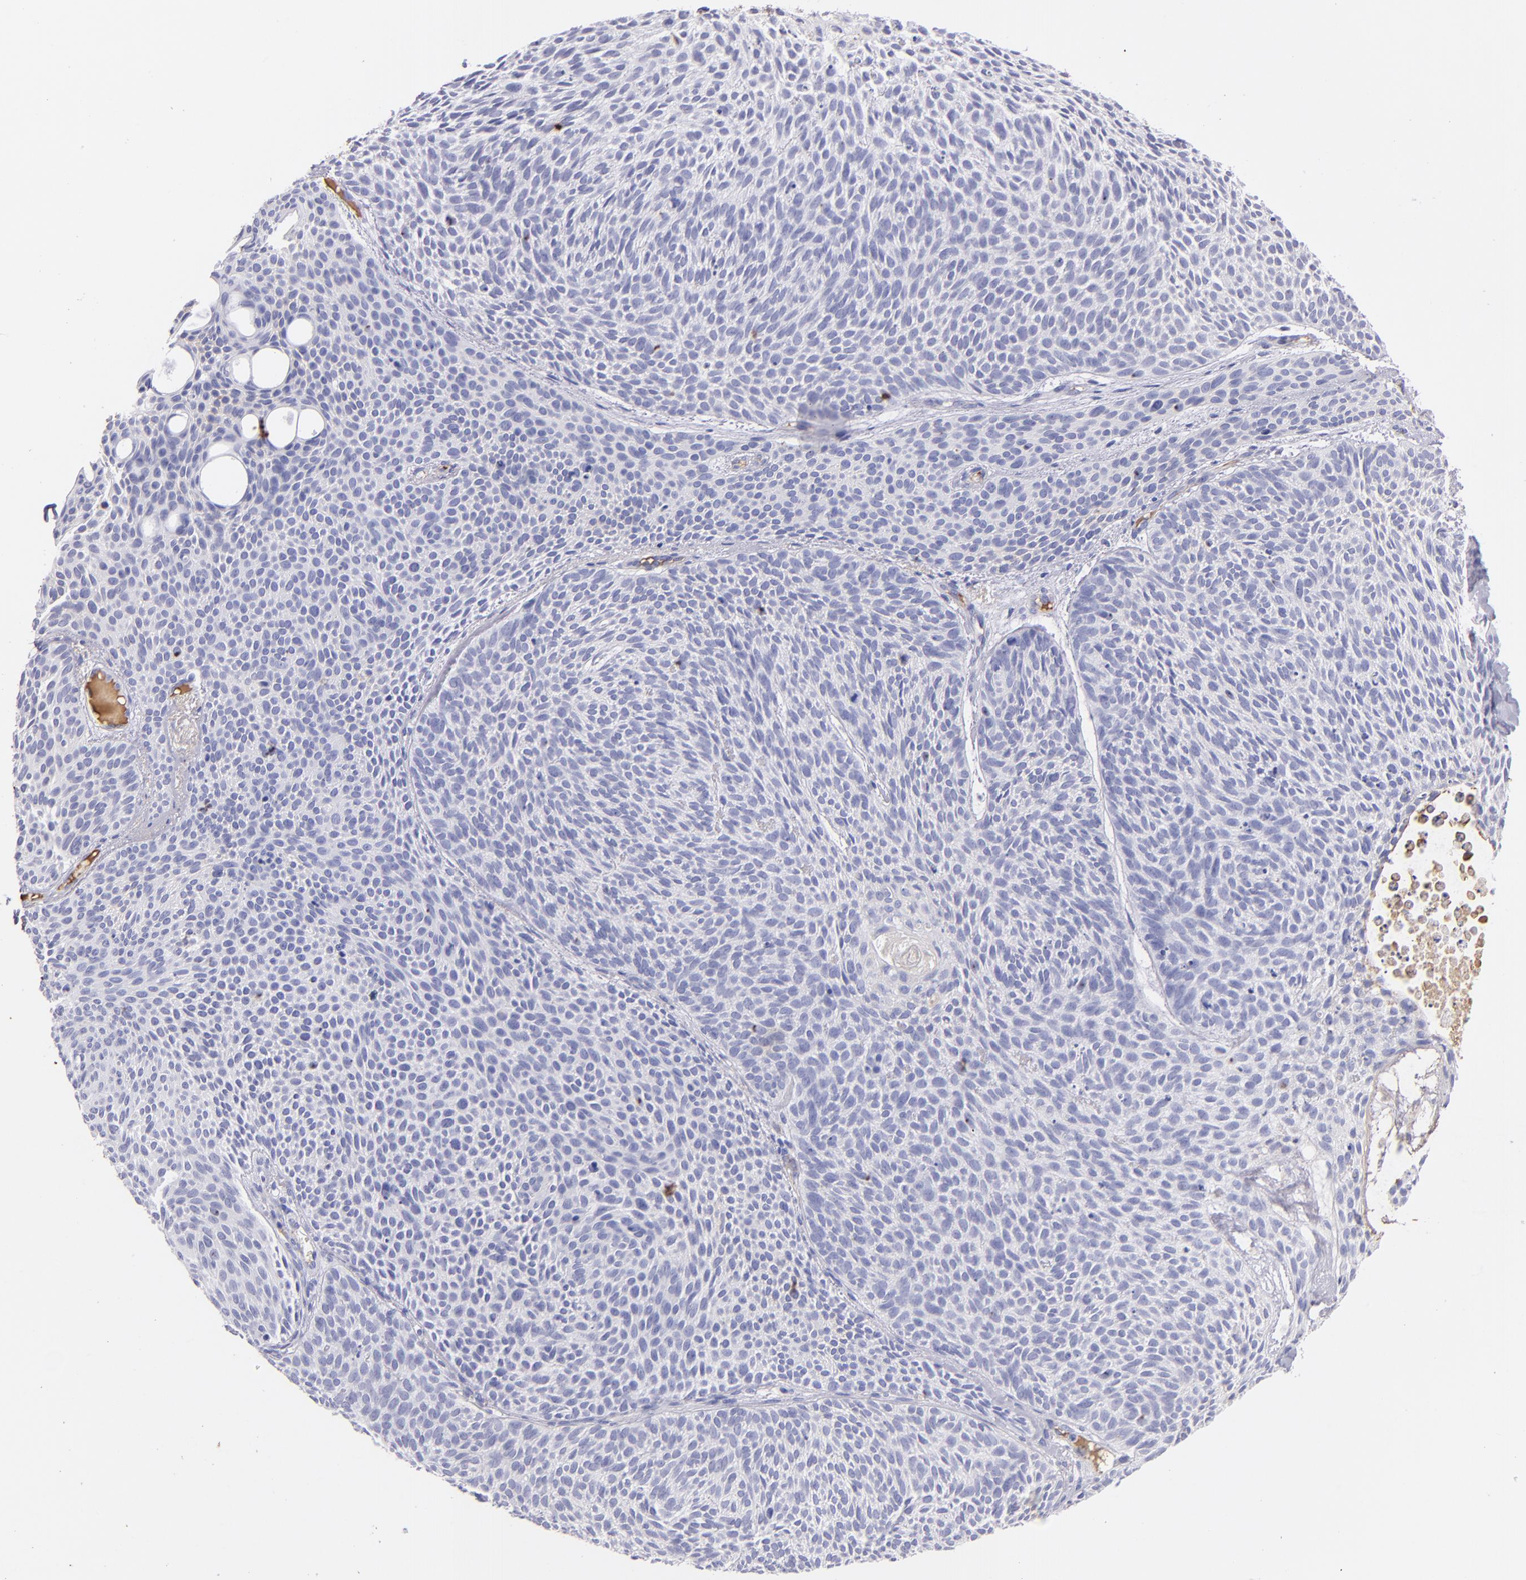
{"staining": {"intensity": "negative", "quantity": "none", "location": "none"}, "tissue": "skin cancer", "cell_type": "Tumor cells", "image_type": "cancer", "snomed": [{"axis": "morphology", "description": "Basal cell carcinoma"}, {"axis": "topography", "description": "Skin"}], "caption": "Immunohistochemical staining of human skin cancer (basal cell carcinoma) exhibits no significant staining in tumor cells. Nuclei are stained in blue.", "gene": "FGB", "patient": {"sex": "male", "age": 84}}